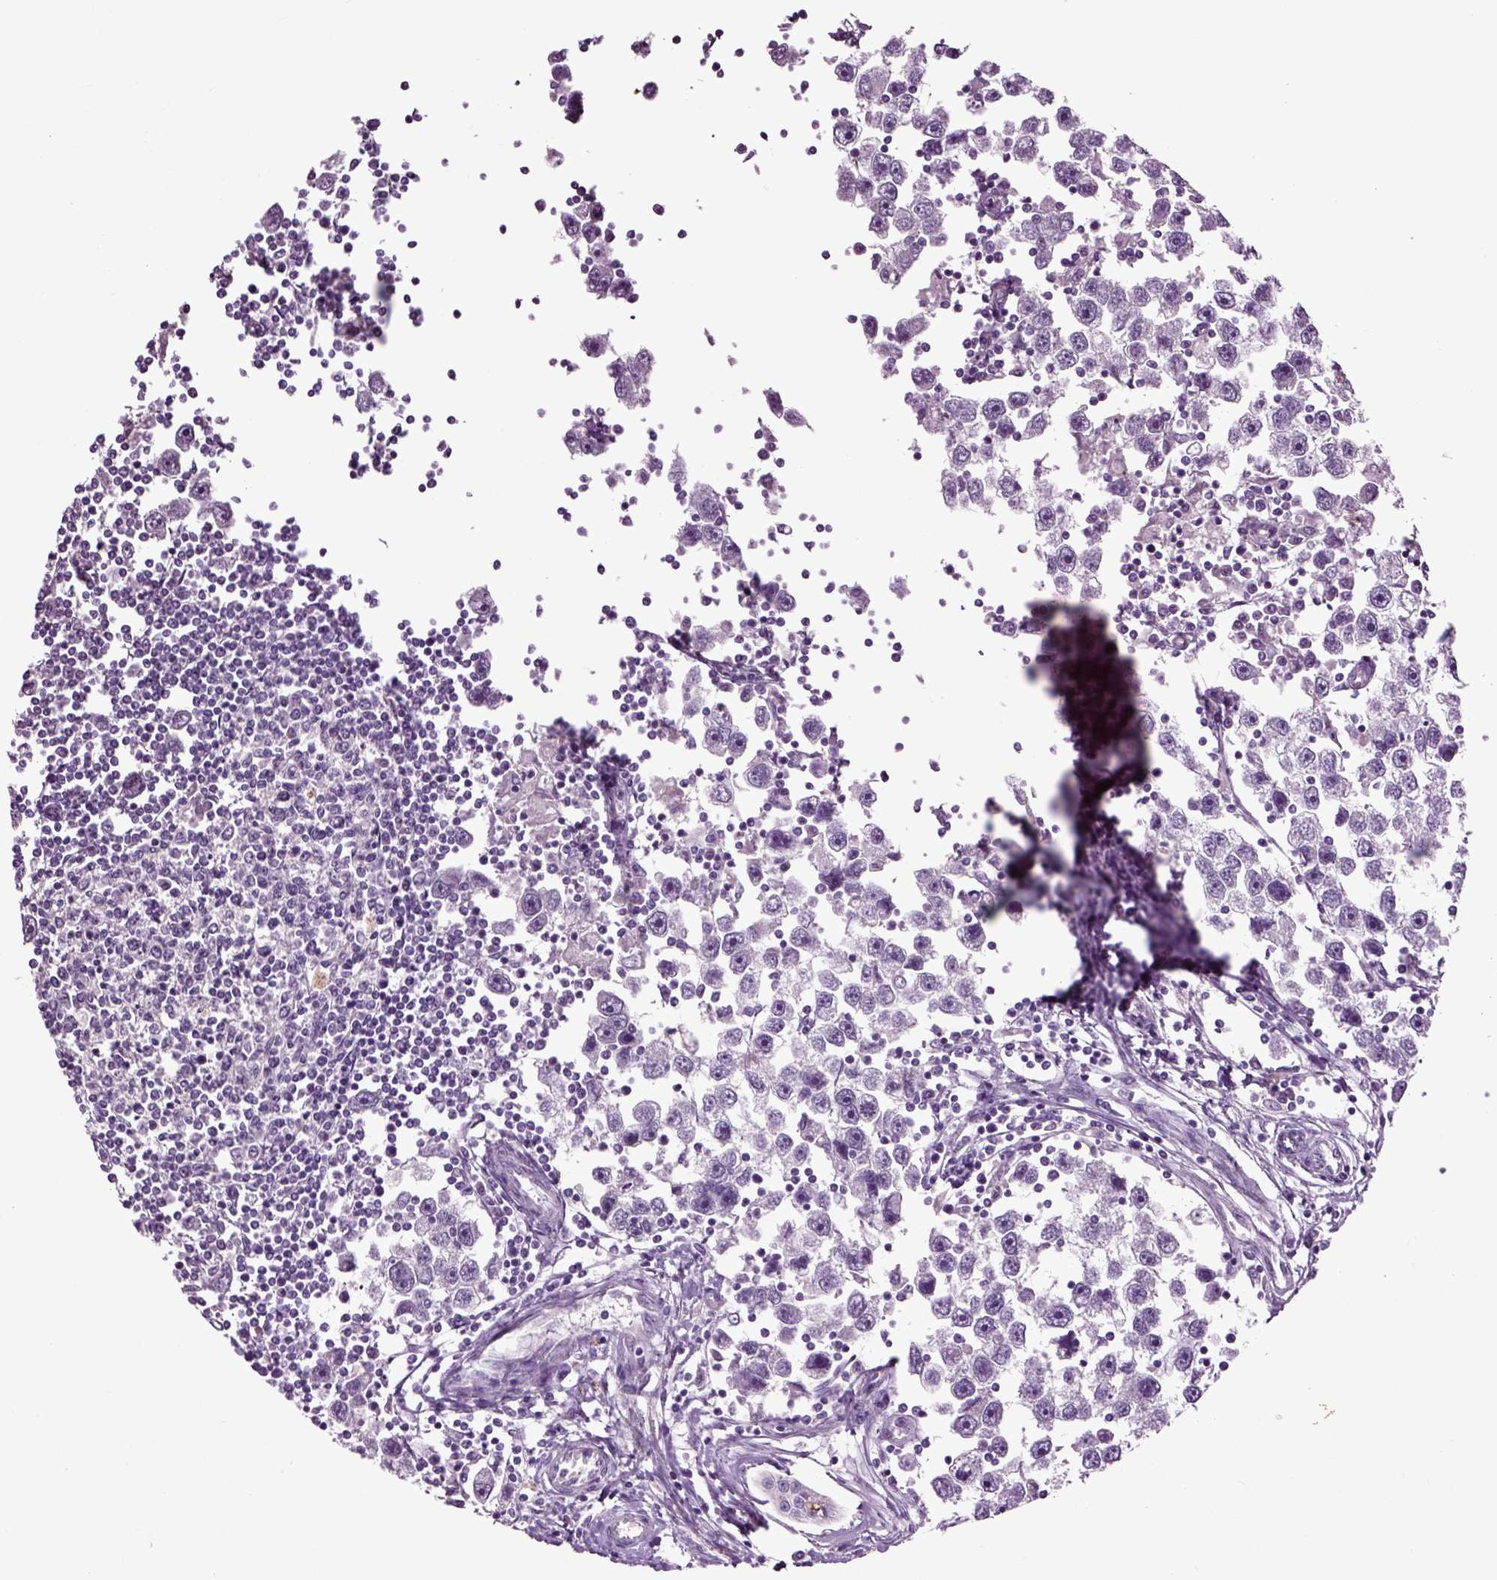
{"staining": {"intensity": "negative", "quantity": "none", "location": "none"}, "tissue": "testis cancer", "cell_type": "Tumor cells", "image_type": "cancer", "snomed": [{"axis": "morphology", "description": "Seminoma, NOS"}, {"axis": "topography", "description": "Testis"}], "caption": "Human testis cancer stained for a protein using immunohistochemistry reveals no staining in tumor cells.", "gene": "CRHR1", "patient": {"sex": "male", "age": 30}}